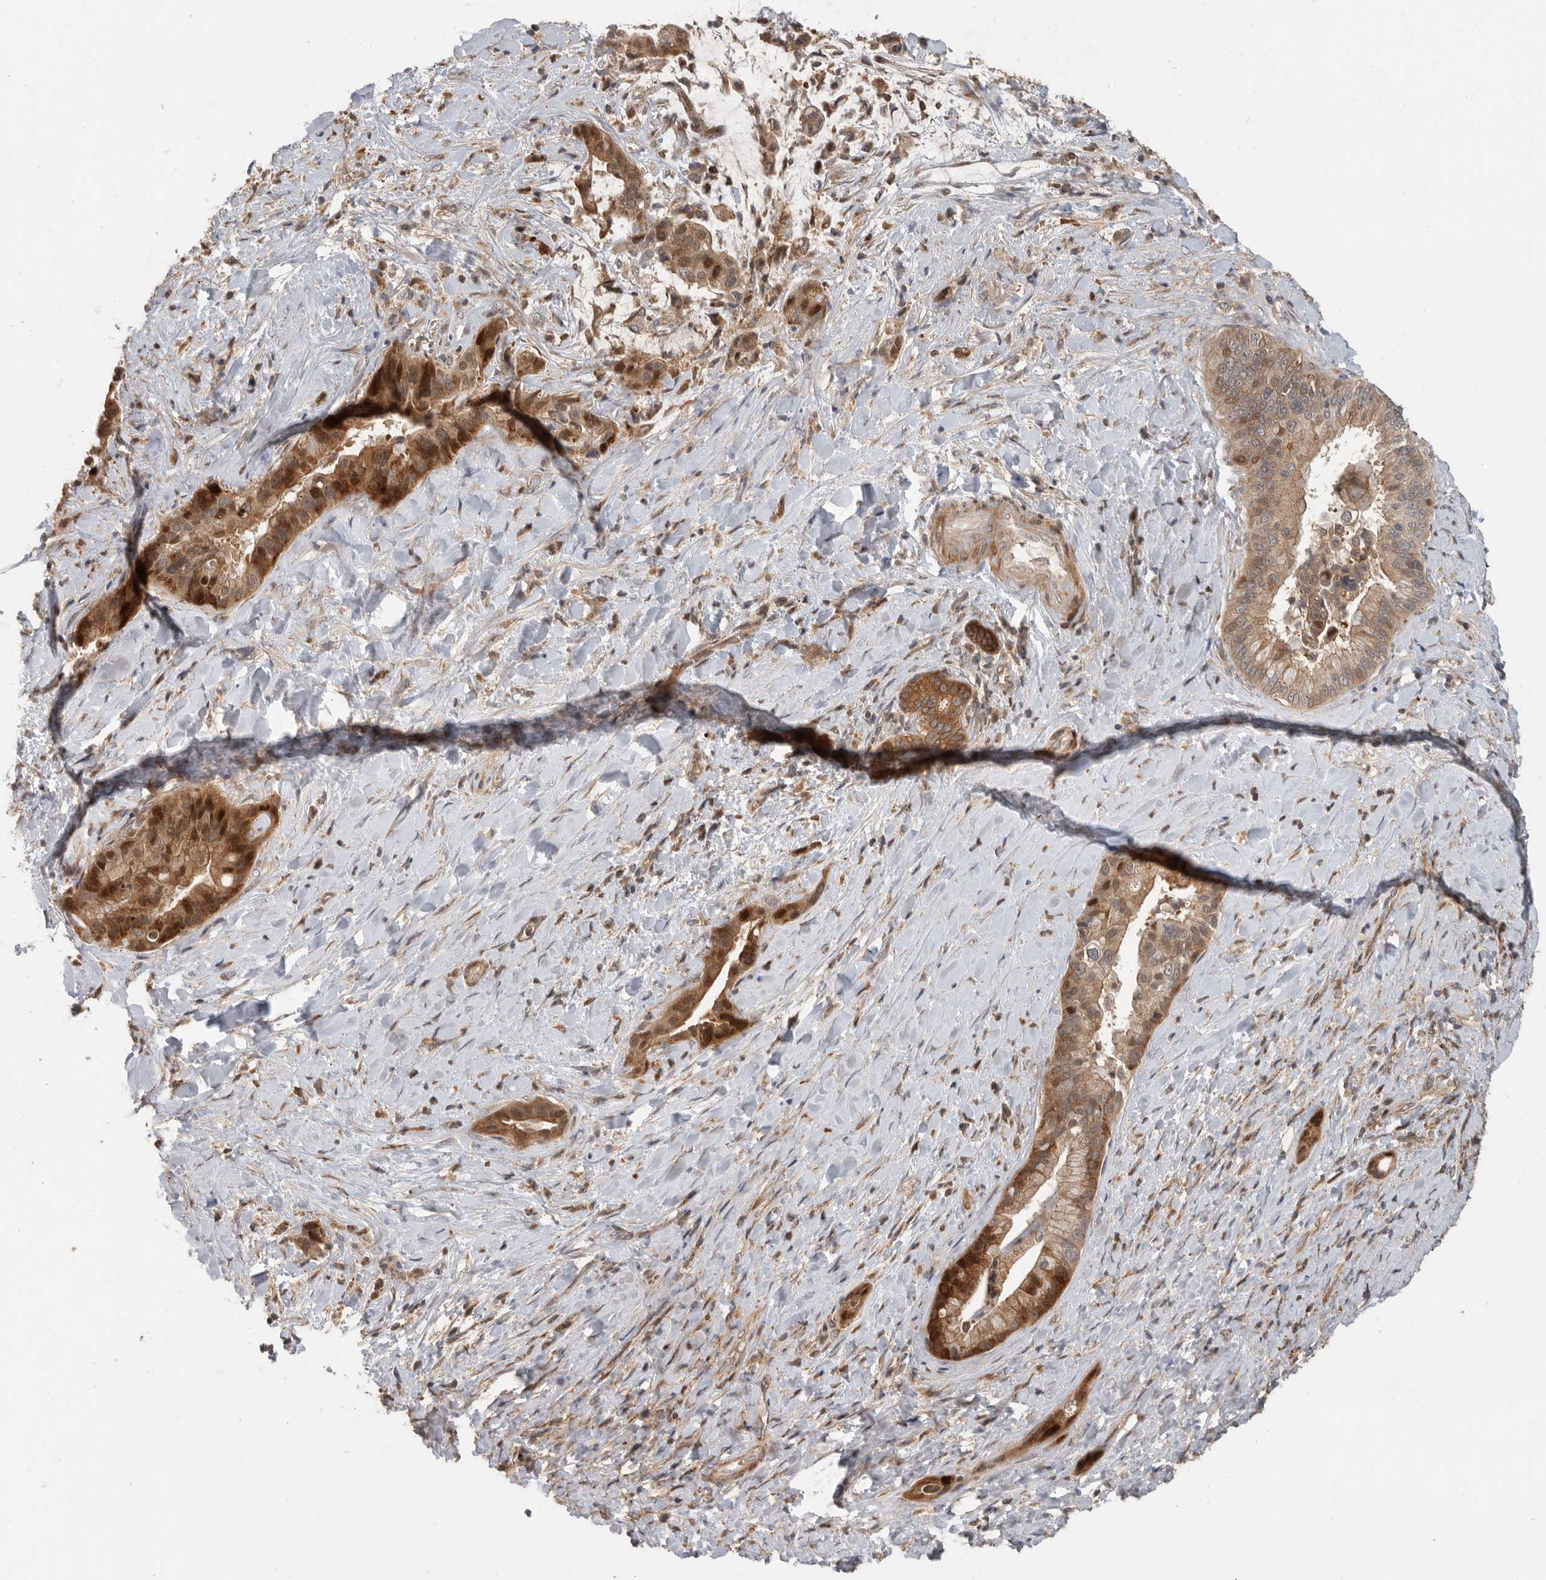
{"staining": {"intensity": "strong", "quantity": "25%-75%", "location": "cytoplasmic/membranous,nuclear"}, "tissue": "liver cancer", "cell_type": "Tumor cells", "image_type": "cancer", "snomed": [{"axis": "morphology", "description": "Cholangiocarcinoma"}, {"axis": "topography", "description": "Liver"}], "caption": "Tumor cells show high levels of strong cytoplasmic/membranous and nuclear positivity in approximately 25%-75% of cells in human liver cancer (cholangiocarcinoma).", "gene": "SWT1", "patient": {"sex": "female", "age": 54}}